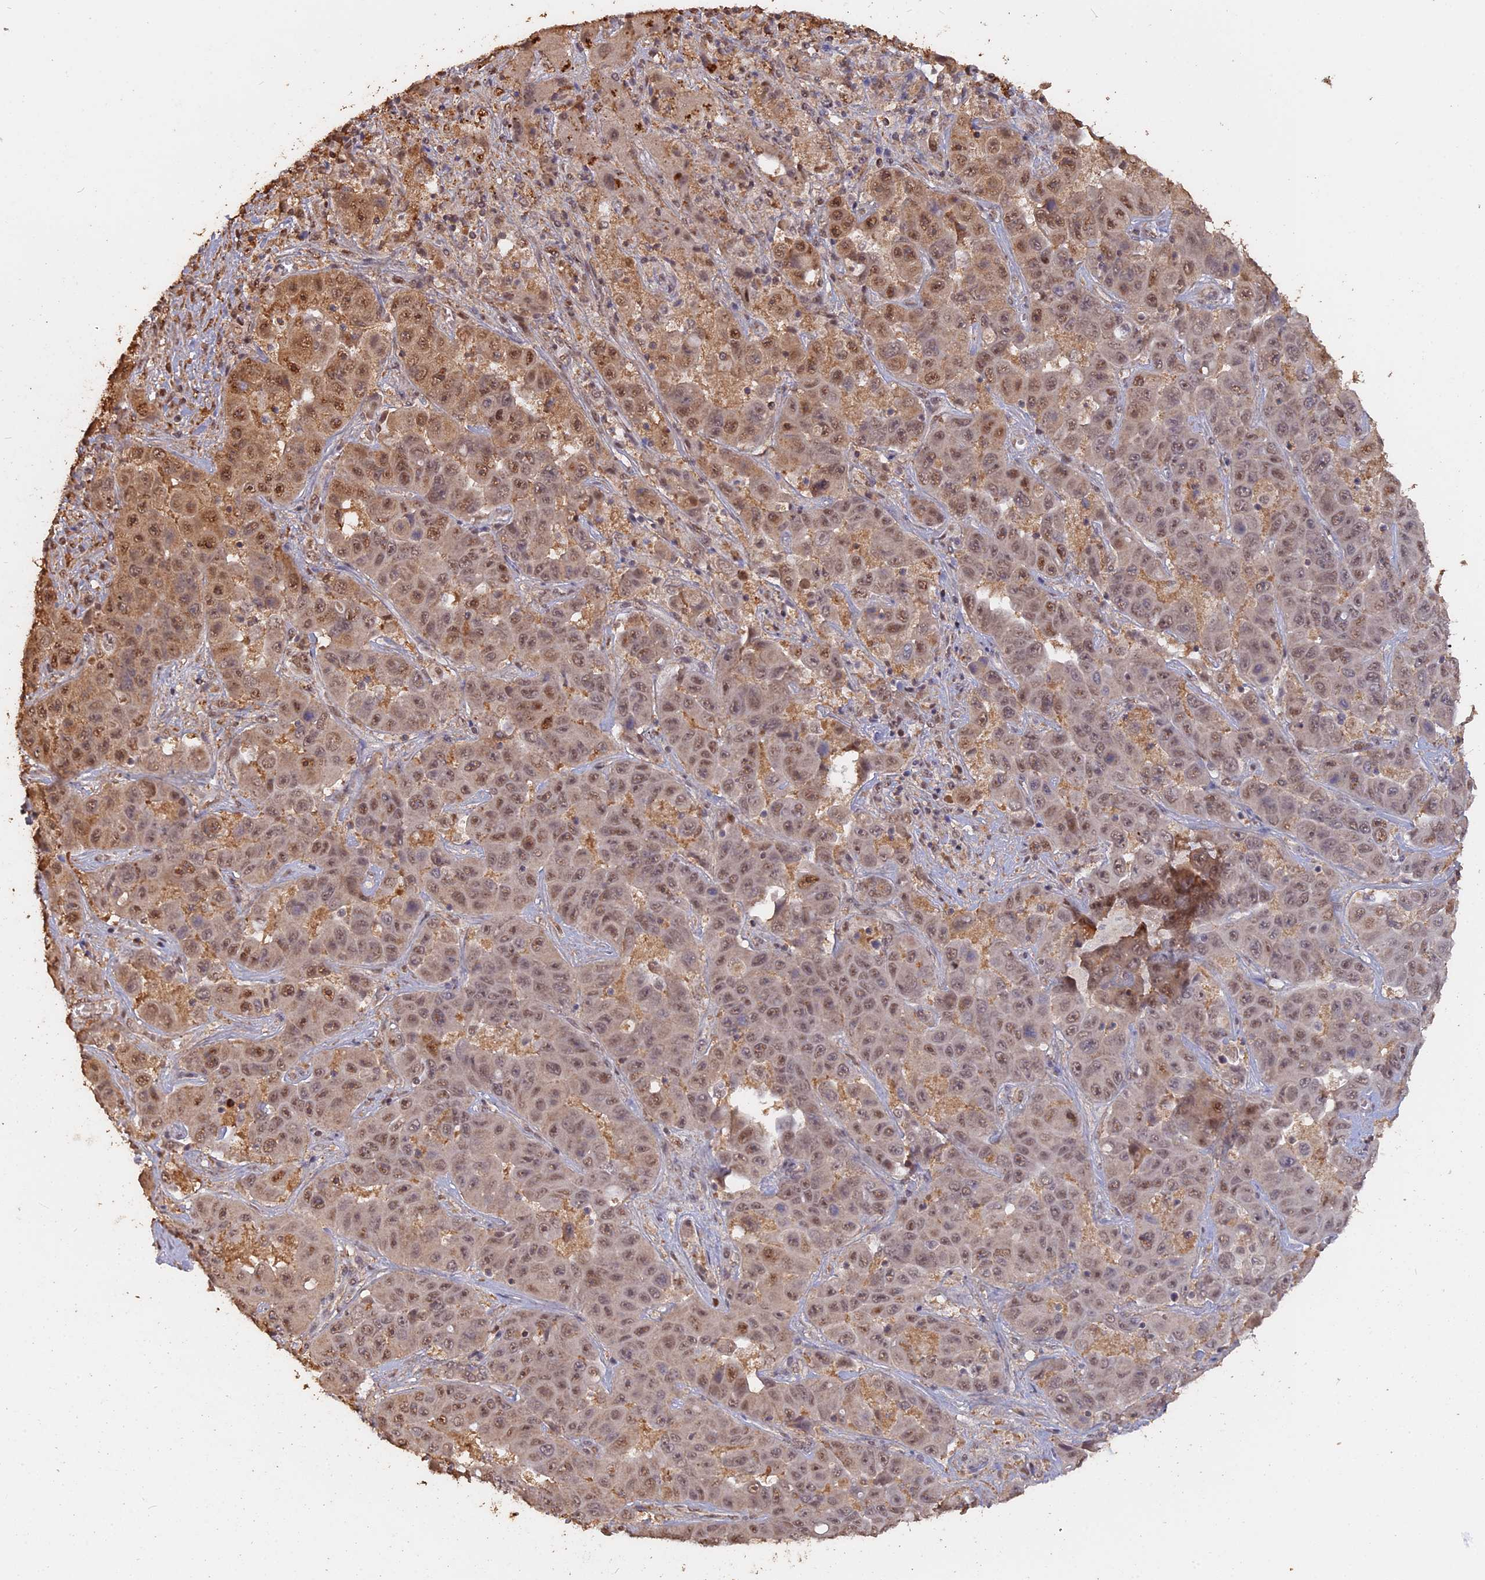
{"staining": {"intensity": "moderate", "quantity": ">75%", "location": "cytoplasmic/membranous,nuclear"}, "tissue": "liver cancer", "cell_type": "Tumor cells", "image_type": "cancer", "snomed": [{"axis": "morphology", "description": "Cholangiocarcinoma"}, {"axis": "topography", "description": "Liver"}], "caption": "IHC histopathology image of neoplastic tissue: liver cholangiocarcinoma stained using immunohistochemistry shows medium levels of moderate protein expression localized specifically in the cytoplasmic/membranous and nuclear of tumor cells, appearing as a cytoplasmic/membranous and nuclear brown color.", "gene": "PSMC6", "patient": {"sex": "female", "age": 52}}